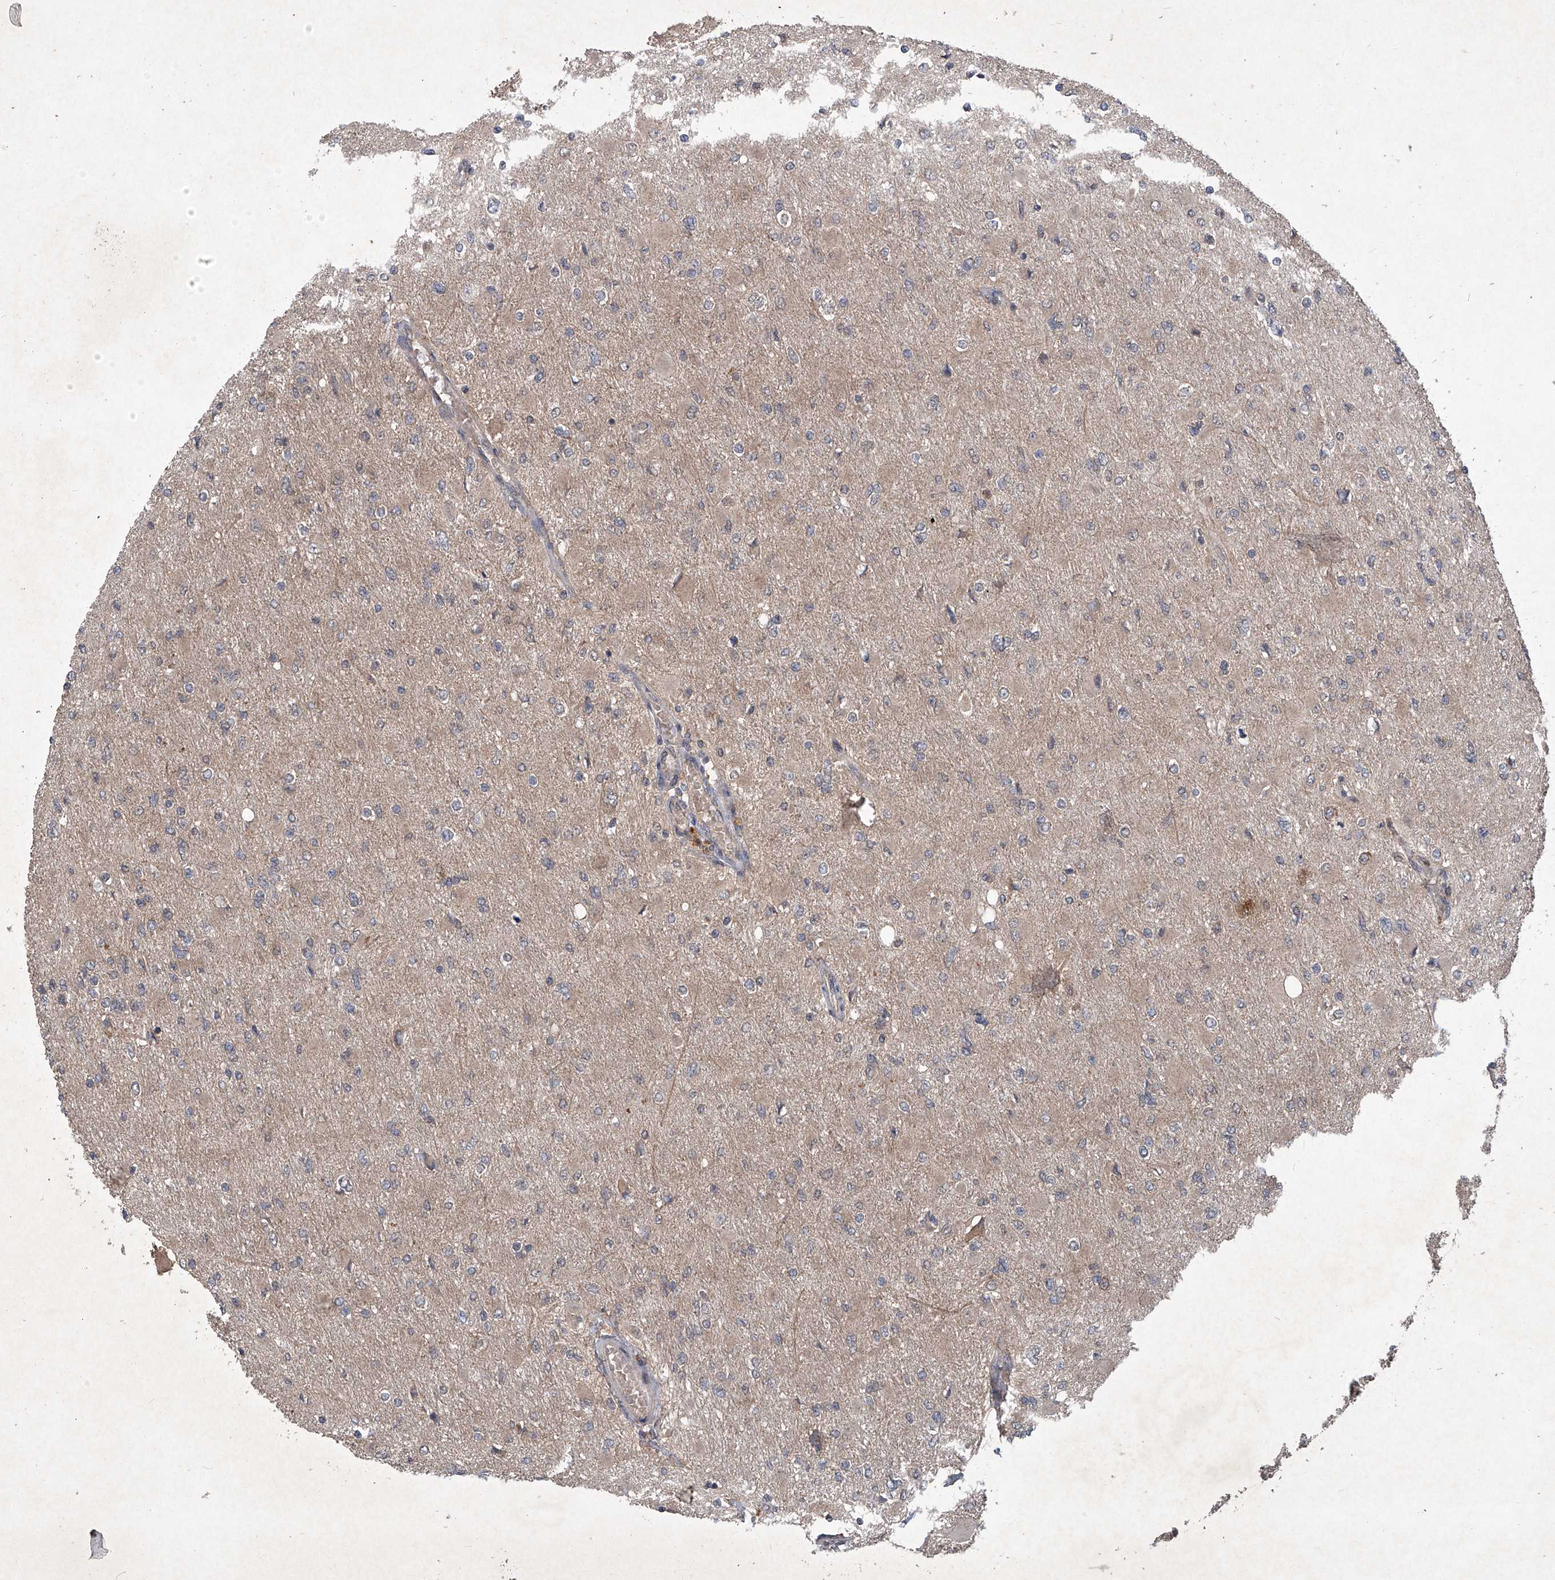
{"staining": {"intensity": "weak", "quantity": "25%-75%", "location": "cytoplasmic/membranous"}, "tissue": "glioma", "cell_type": "Tumor cells", "image_type": "cancer", "snomed": [{"axis": "morphology", "description": "Glioma, malignant, High grade"}, {"axis": "topography", "description": "Cerebral cortex"}], "caption": "Brown immunohistochemical staining in malignant glioma (high-grade) exhibits weak cytoplasmic/membranous staining in about 25%-75% of tumor cells.", "gene": "SUMF2", "patient": {"sex": "female", "age": 36}}